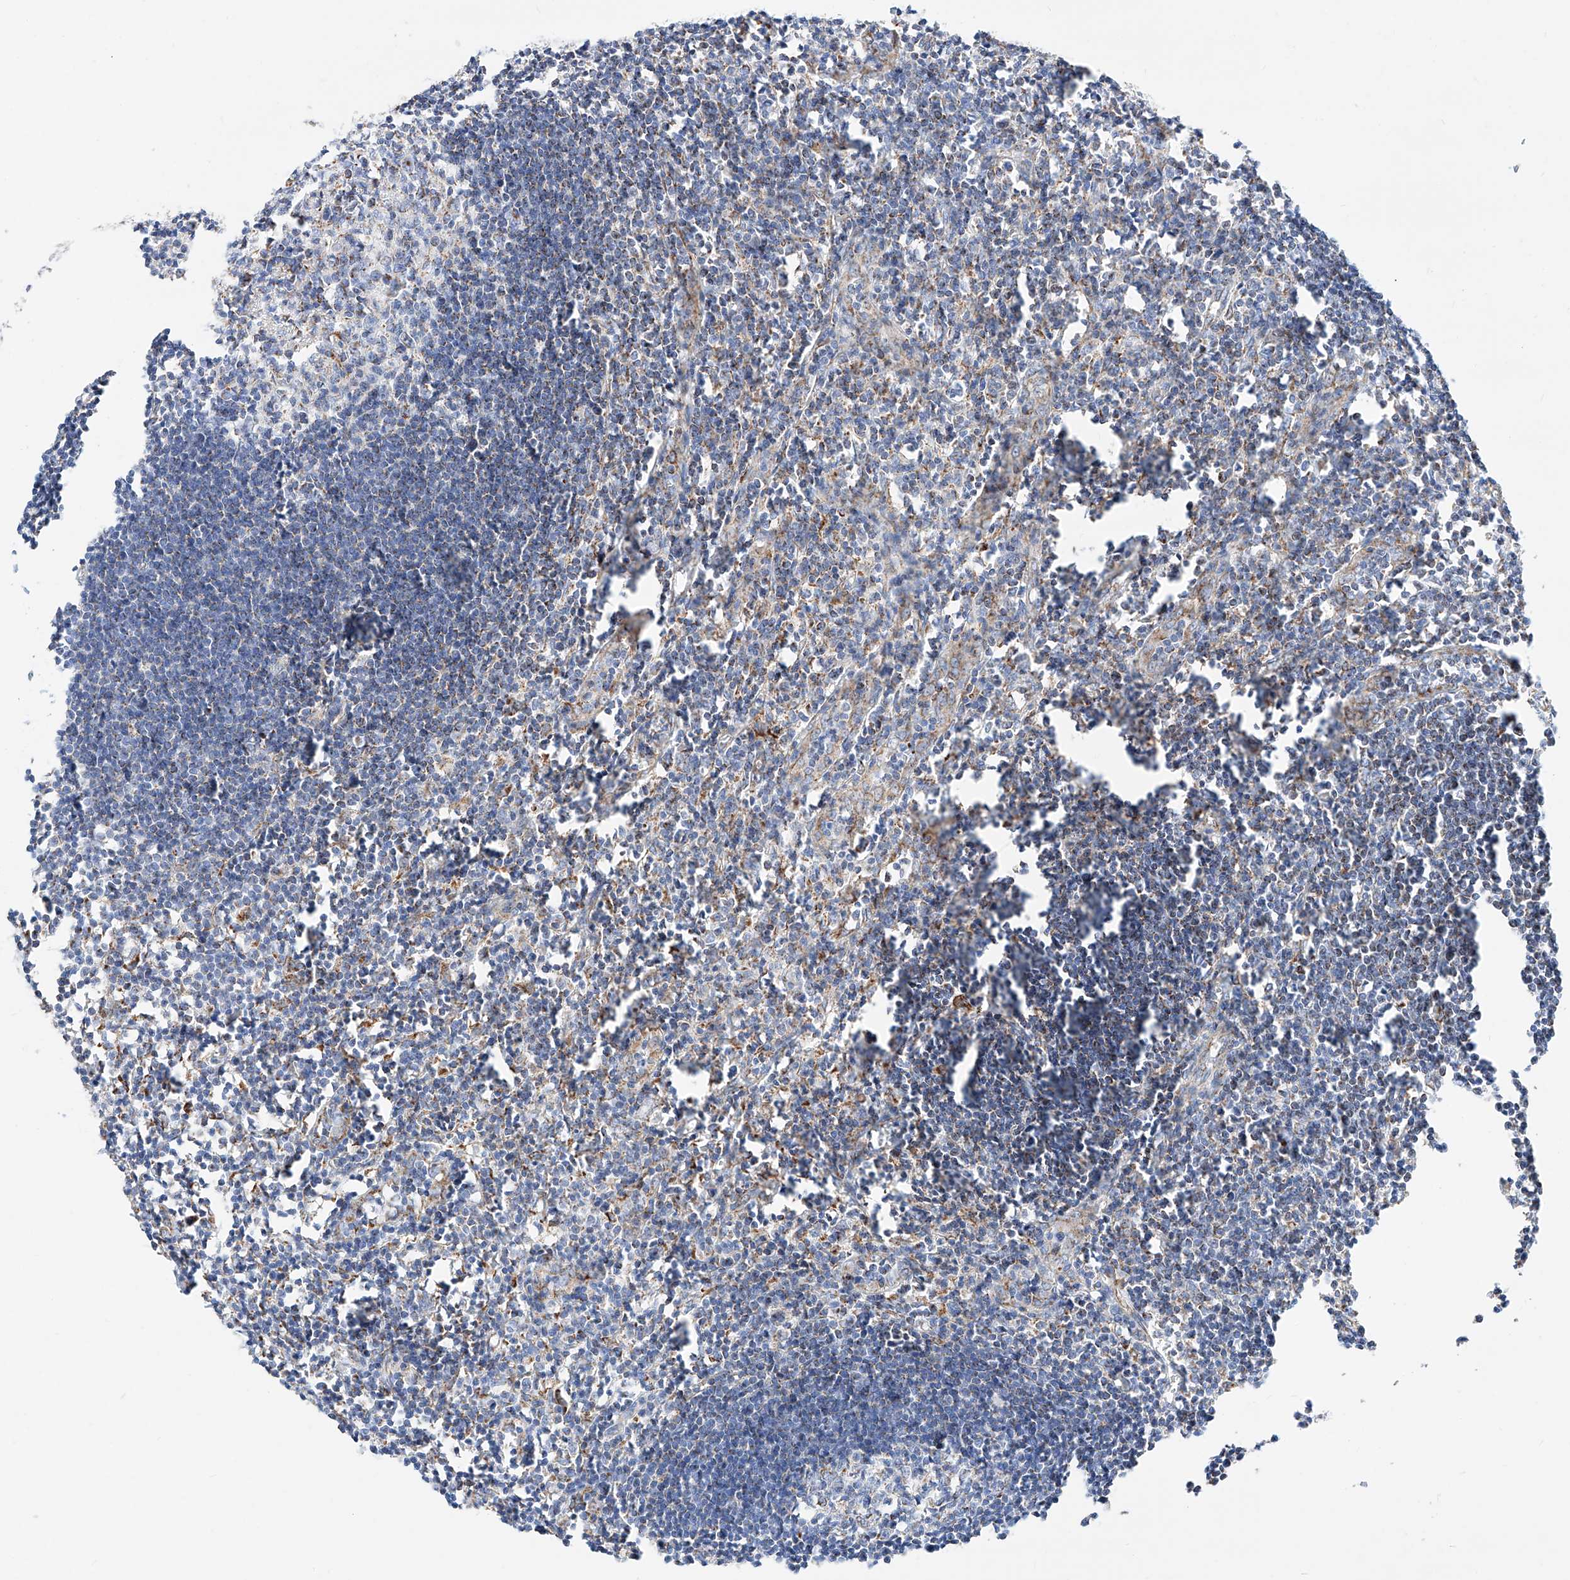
{"staining": {"intensity": "weak", "quantity": "<25%", "location": "cytoplasmic/membranous"}, "tissue": "lymph node", "cell_type": "Germinal center cells", "image_type": "normal", "snomed": [{"axis": "morphology", "description": "Normal tissue, NOS"}, {"axis": "morphology", "description": "Malignant melanoma, Metastatic site"}, {"axis": "topography", "description": "Lymph node"}], "caption": "Image shows no protein positivity in germinal center cells of benign lymph node. (DAB (3,3'-diaminobenzidine) immunohistochemistry, high magnification).", "gene": "C6orf62", "patient": {"sex": "male", "age": 41}}